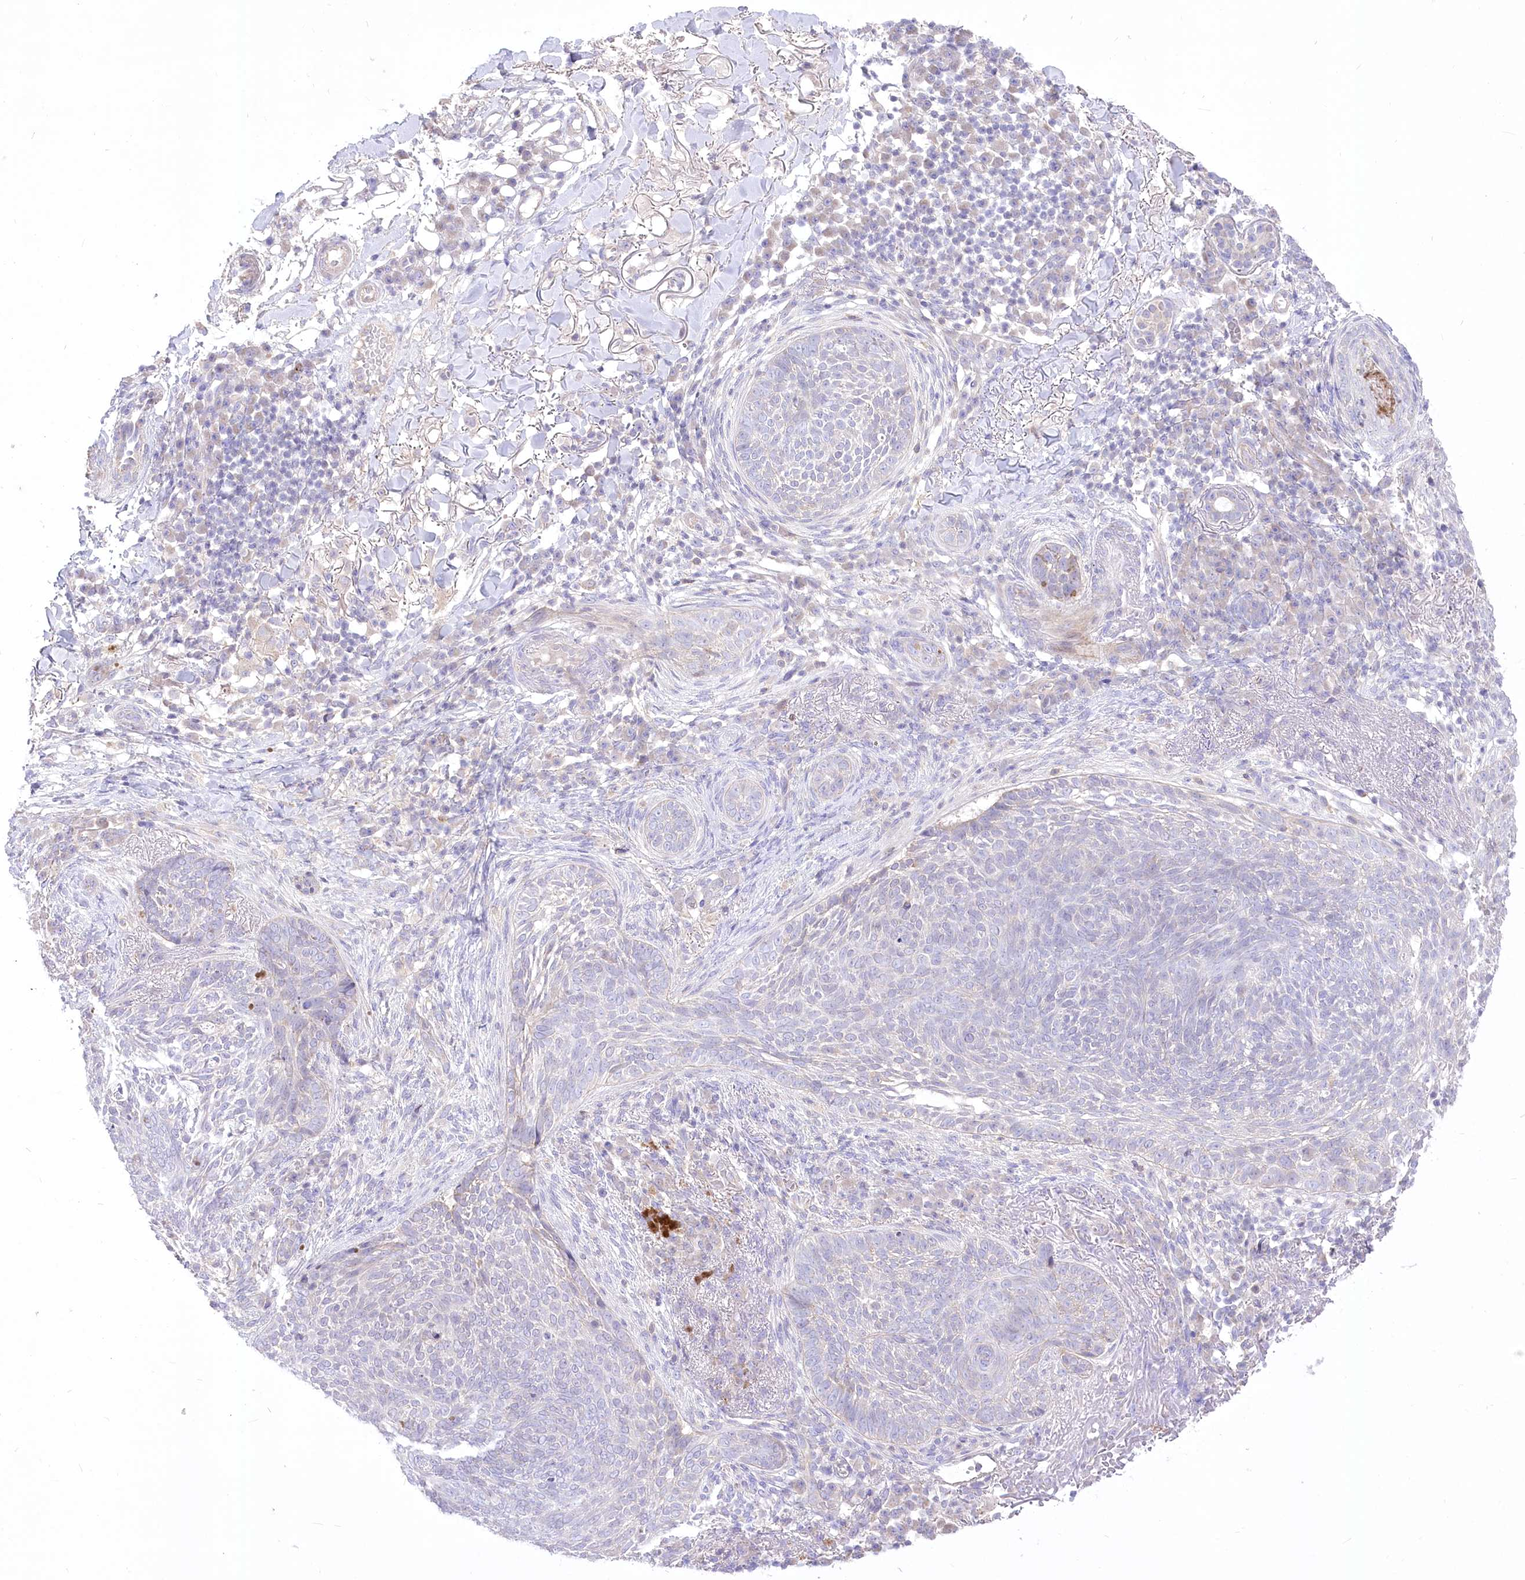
{"staining": {"intensity": "negative", "quantity": "none", "location": "none"}, "tissue": "skin cancer", "cell_type": "Tumor cells", "image_type": "cancer", "snomed": [{"axis": "morphology", "description": "Basal cell carcinoma"}, {"axis": "topography", "description": "Skin"}], "caption": "Skin cancer (basal cell carcinoma) was stained to show a protein in brown. There is no significant staining in tumor cells. (DAB immunohistochemistry, high magnification).", "gene": "HELT", "patient": {"sex": "male", "age": 85}}